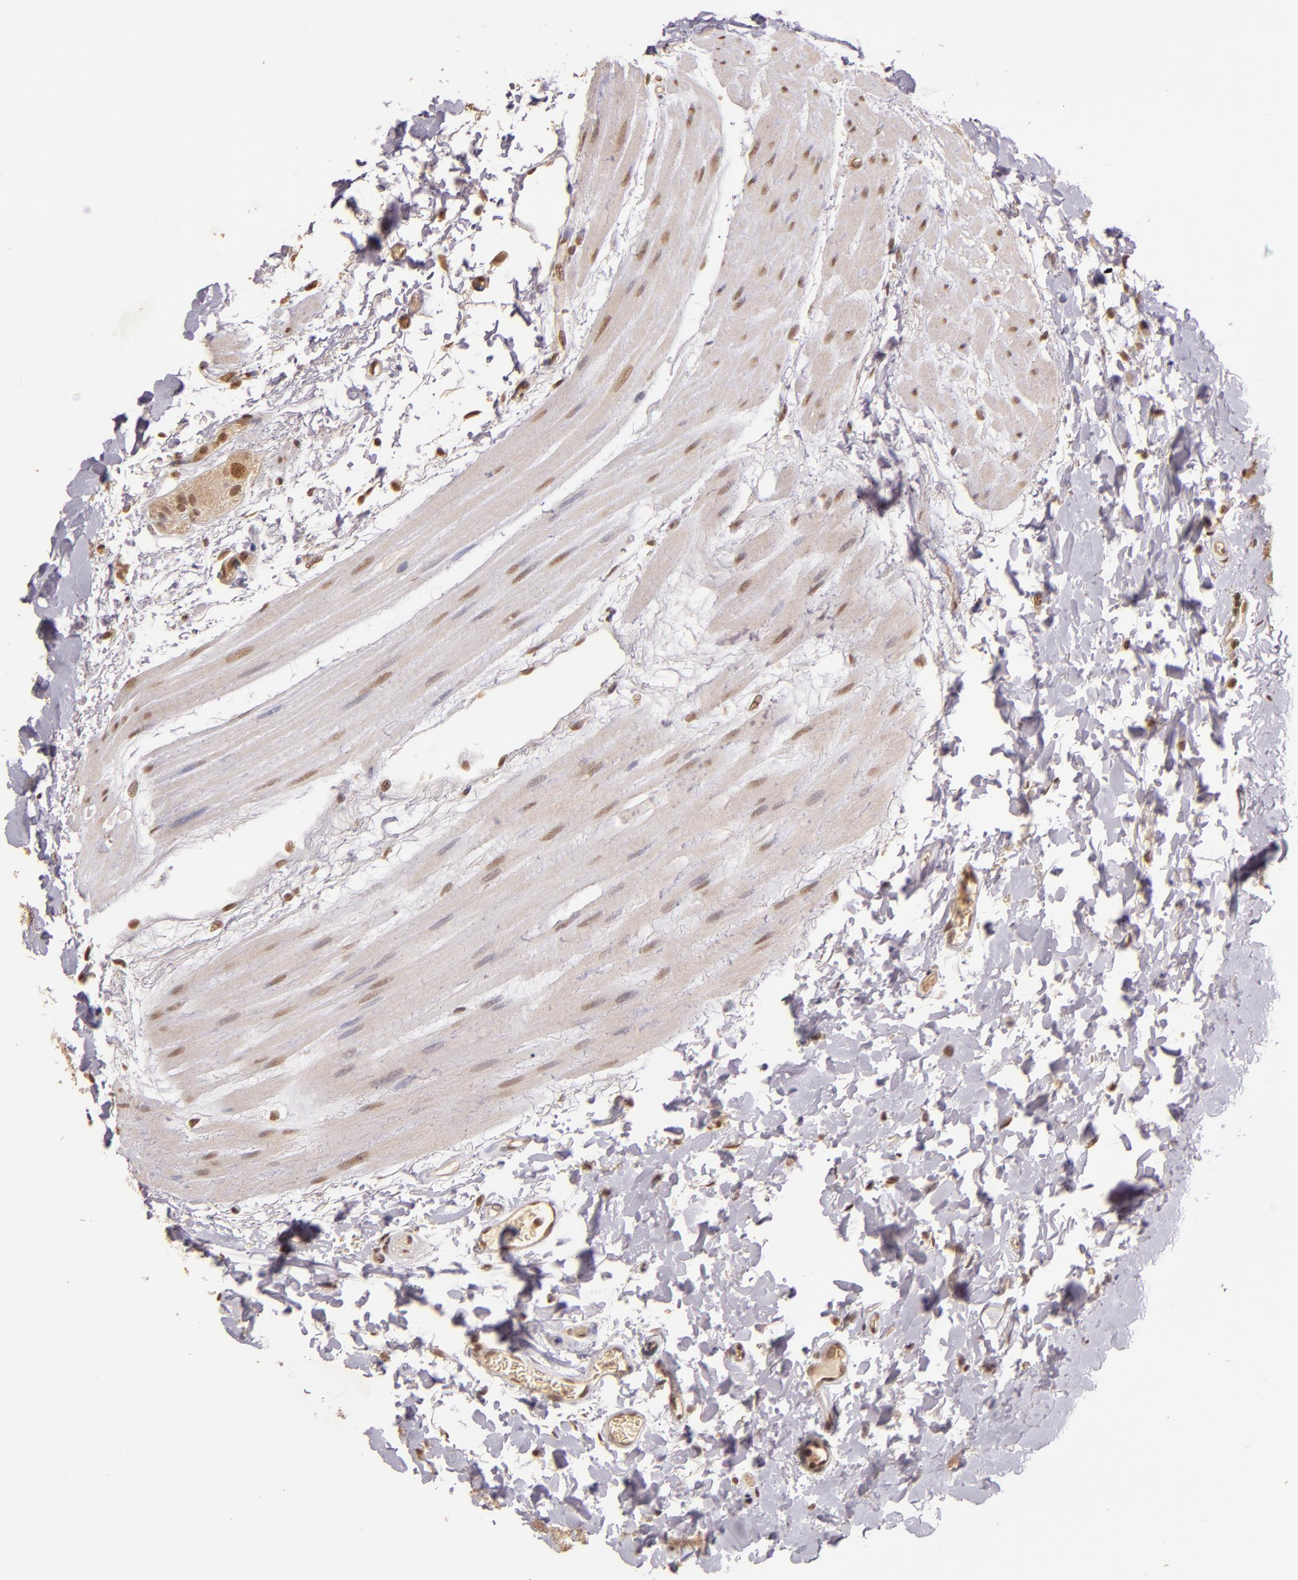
{"staining": {"intensity": "moderate", "quantity": "25%-75%", "location": "cytoplasmic/membranous"}, "tissue": "stomach", "cell_type": "Glandular cells", "image_type": "normal", "snomed": [{"axis": "morphology", "description": "Normal tissue, NOS"}, {"axis": "topography", "description": "Stomach, upper"}, {"axis": "topography", "description": "Stomach"}], "caption": "Immunohistochemical staining of normal human stomach exhibits medium levels of moderate cytoplasmic/membranous positivity in about 25%-75% of glandular cells.", "gene": "CUL1", "patient": {"sex": "male", "age": 76}}